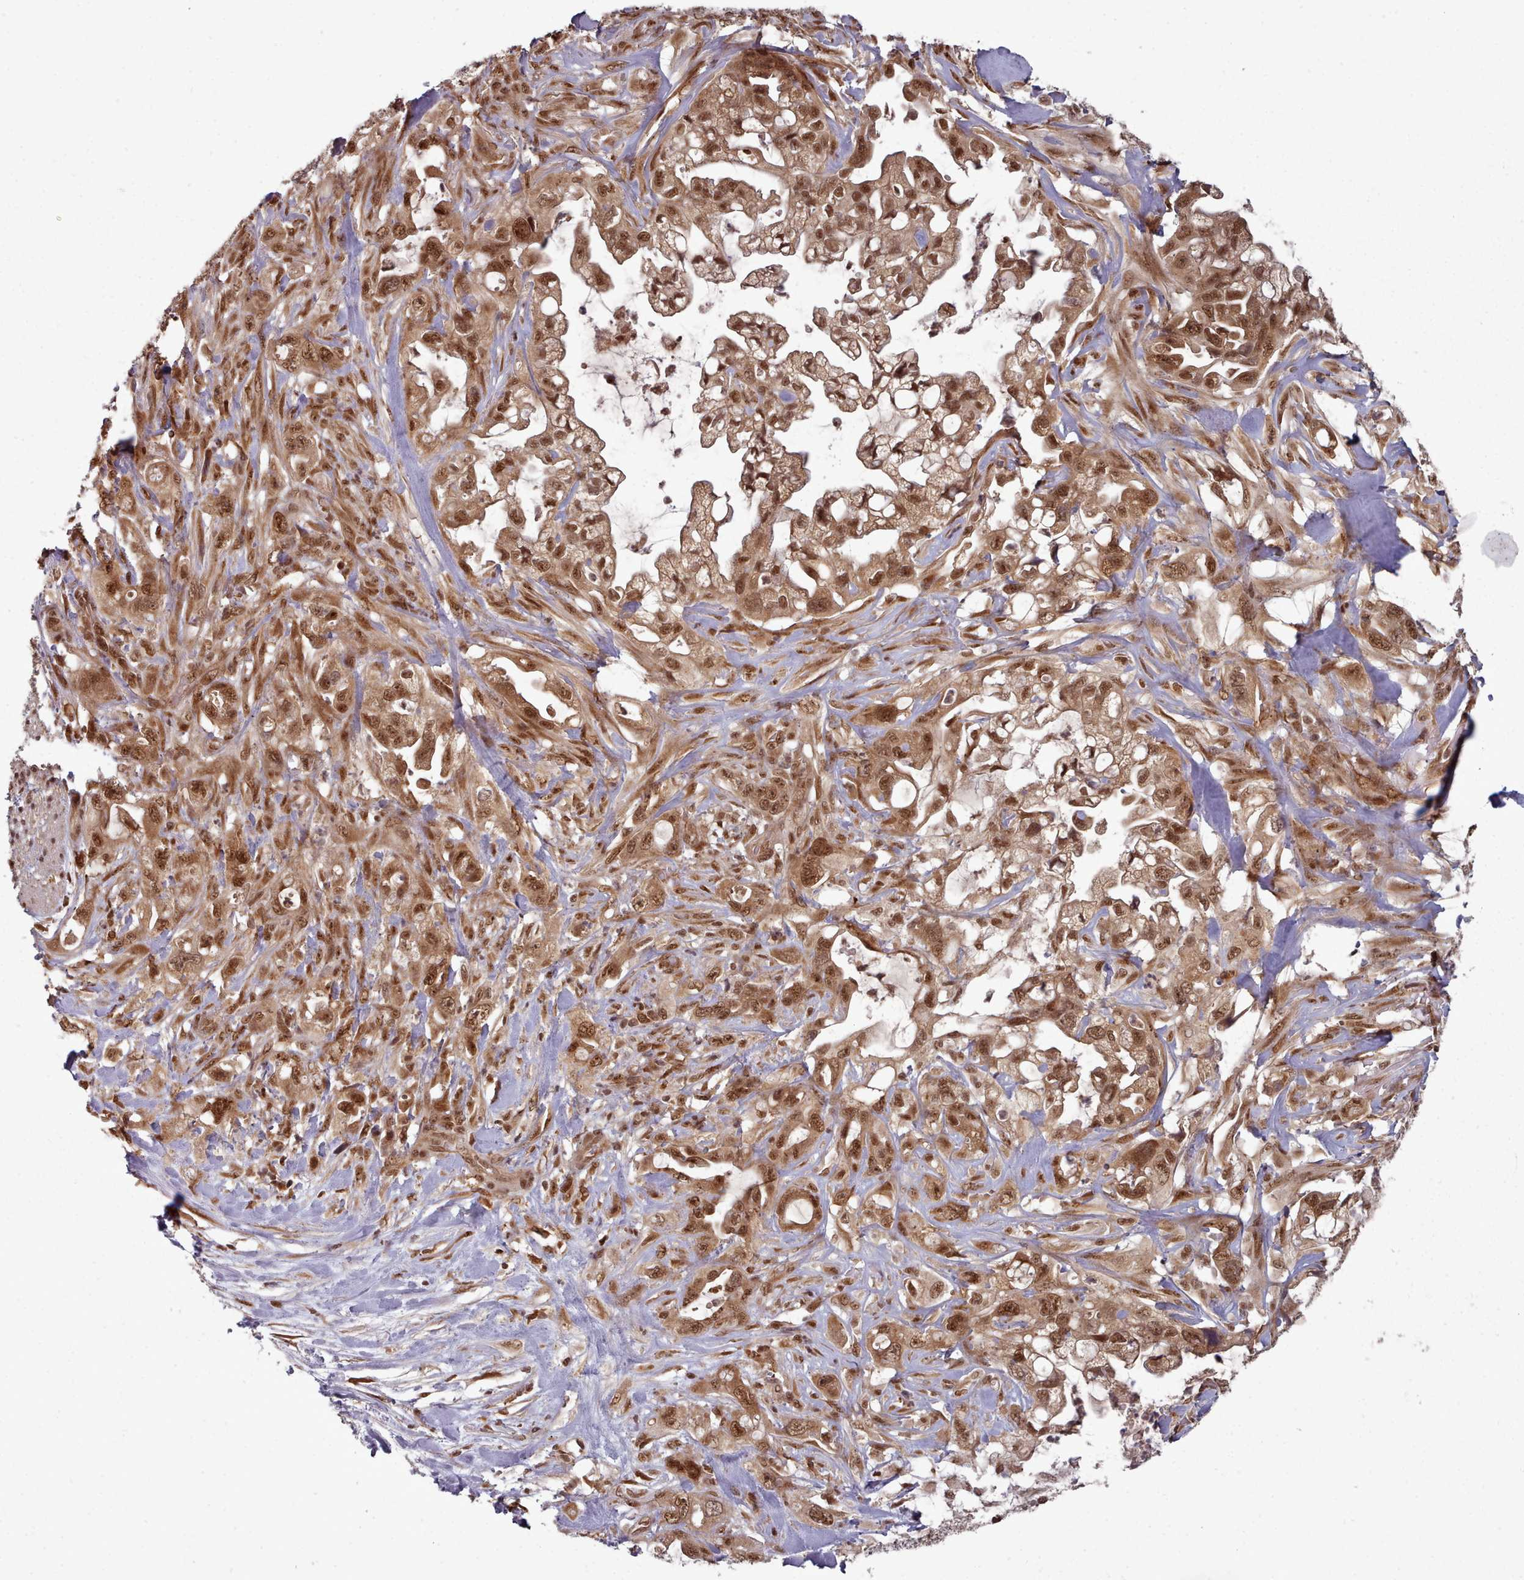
{"staining": {"intensity": "moderate", "quantity": ">75%", "location": "cytoplasmic/membranous,nuclear"}, "tissue": "pancreatic cancer", "cell_type": "Tumor cells", "image_type": "cancer", "snomed": [{"axis": "morphology", "description": "Adenocarcinoma, NOS"}, {"axis": "topography", "description": "Pancreas"}], "caption": "Immunohistochemistry photomicrograph of pancreatic adenocarcinoma stained for a protein (brown), which exhibits medium levels of moderate cytoplasmic/membranous and nuclear expression in approximately >75% of tumor cells.", "gene": "DHX8", "patient": {"sex": "female", "age": 61}}